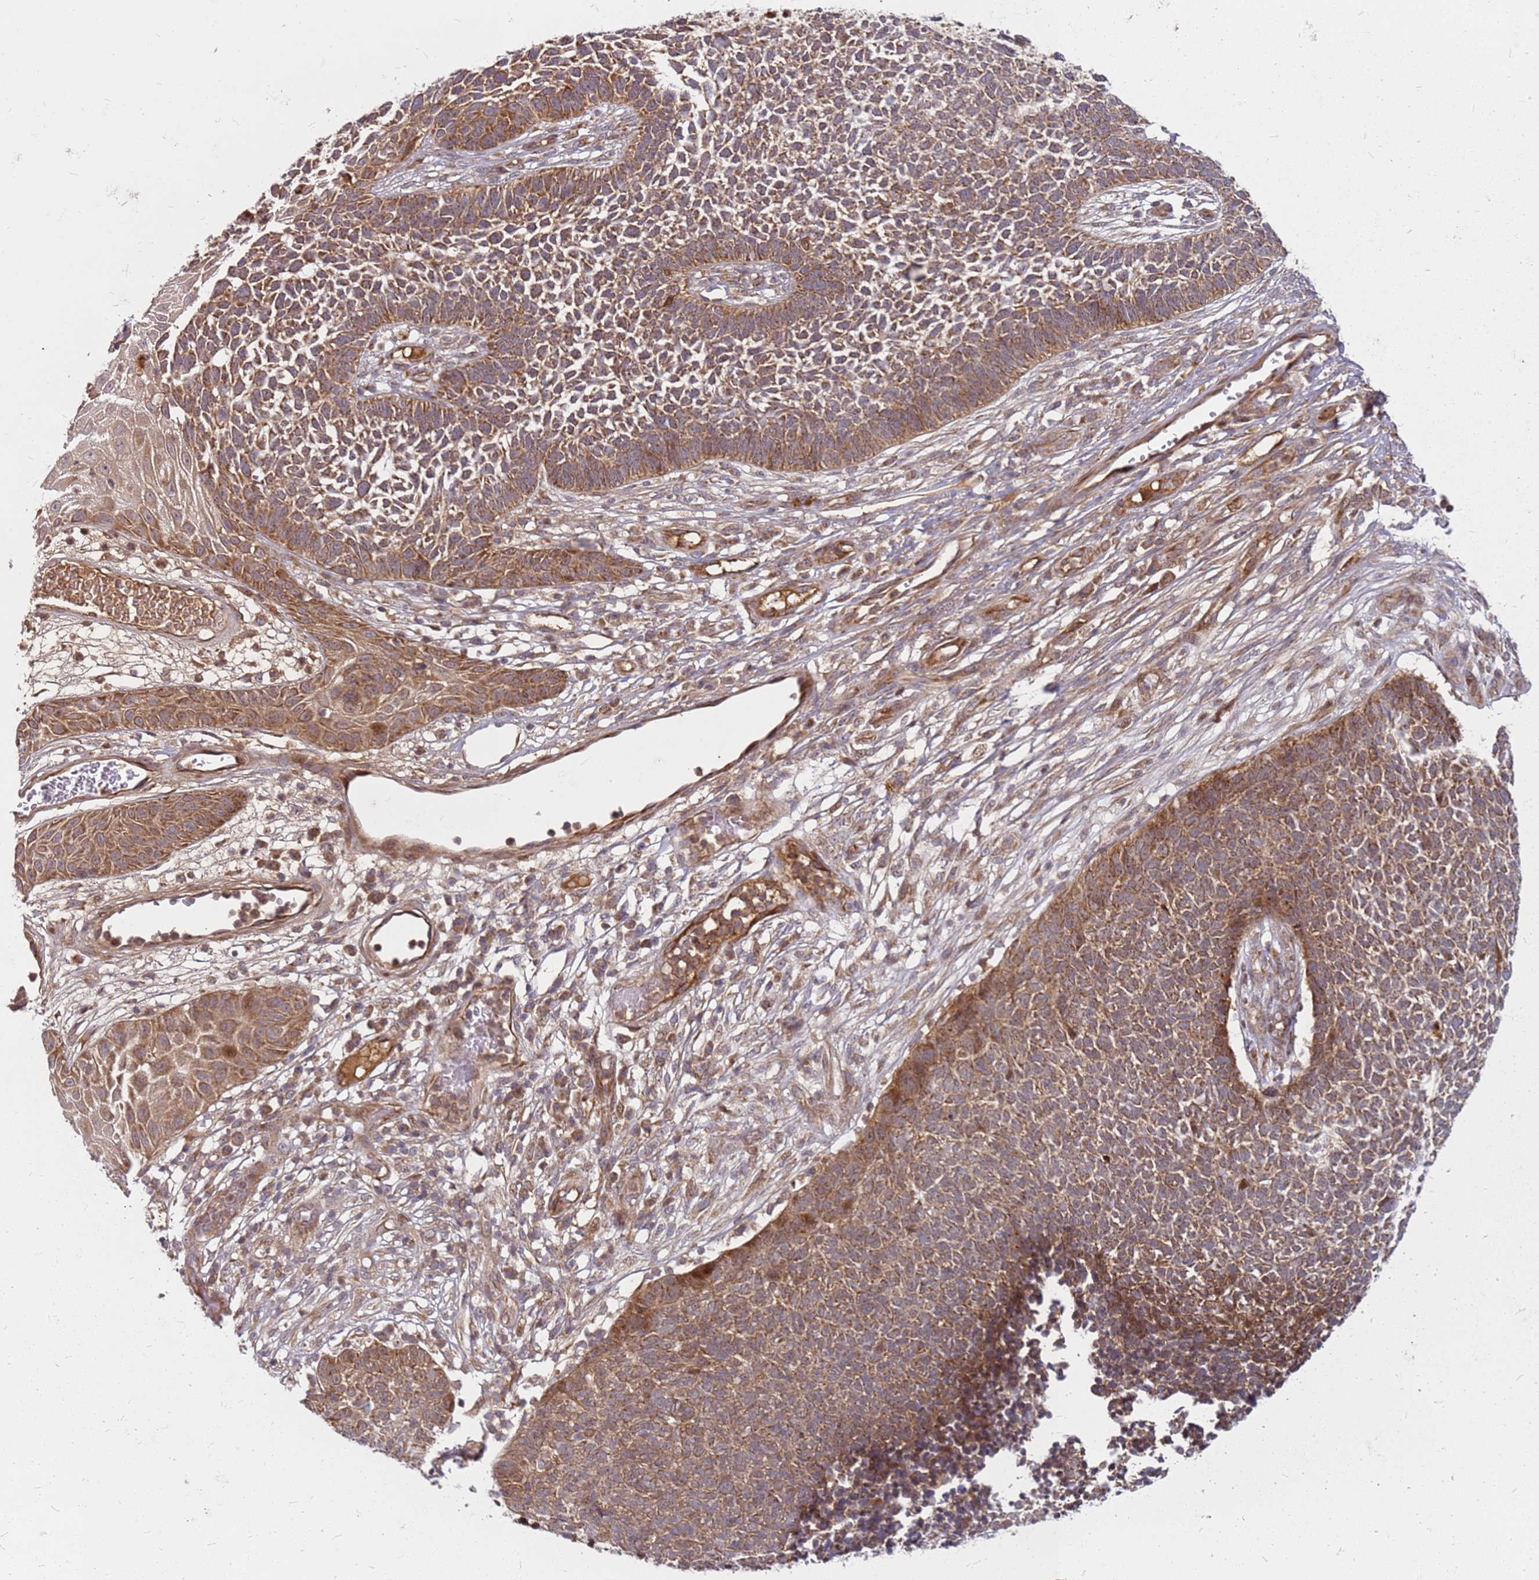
{"staining": {"intensity": "moderate", "quantity": ">75%", "location": "cytoplasmic/membranous"}, "tissue": "skin cancer", "cell_type": "Tumor cells", "image_type": "cancer", "snomed": [{"axis": "morphology", "description": "Basal cell carcinoma"}, {"axis": "topography", "description": "Skin"}], "caption": "This is an image of immunohistochemistry staining of skin cancer, which shows moderate positivity in the cytoplasmic/membranous of tumor cells.", "gene": "CCDC159", "patient": {"sex": "female", "age": 84}}